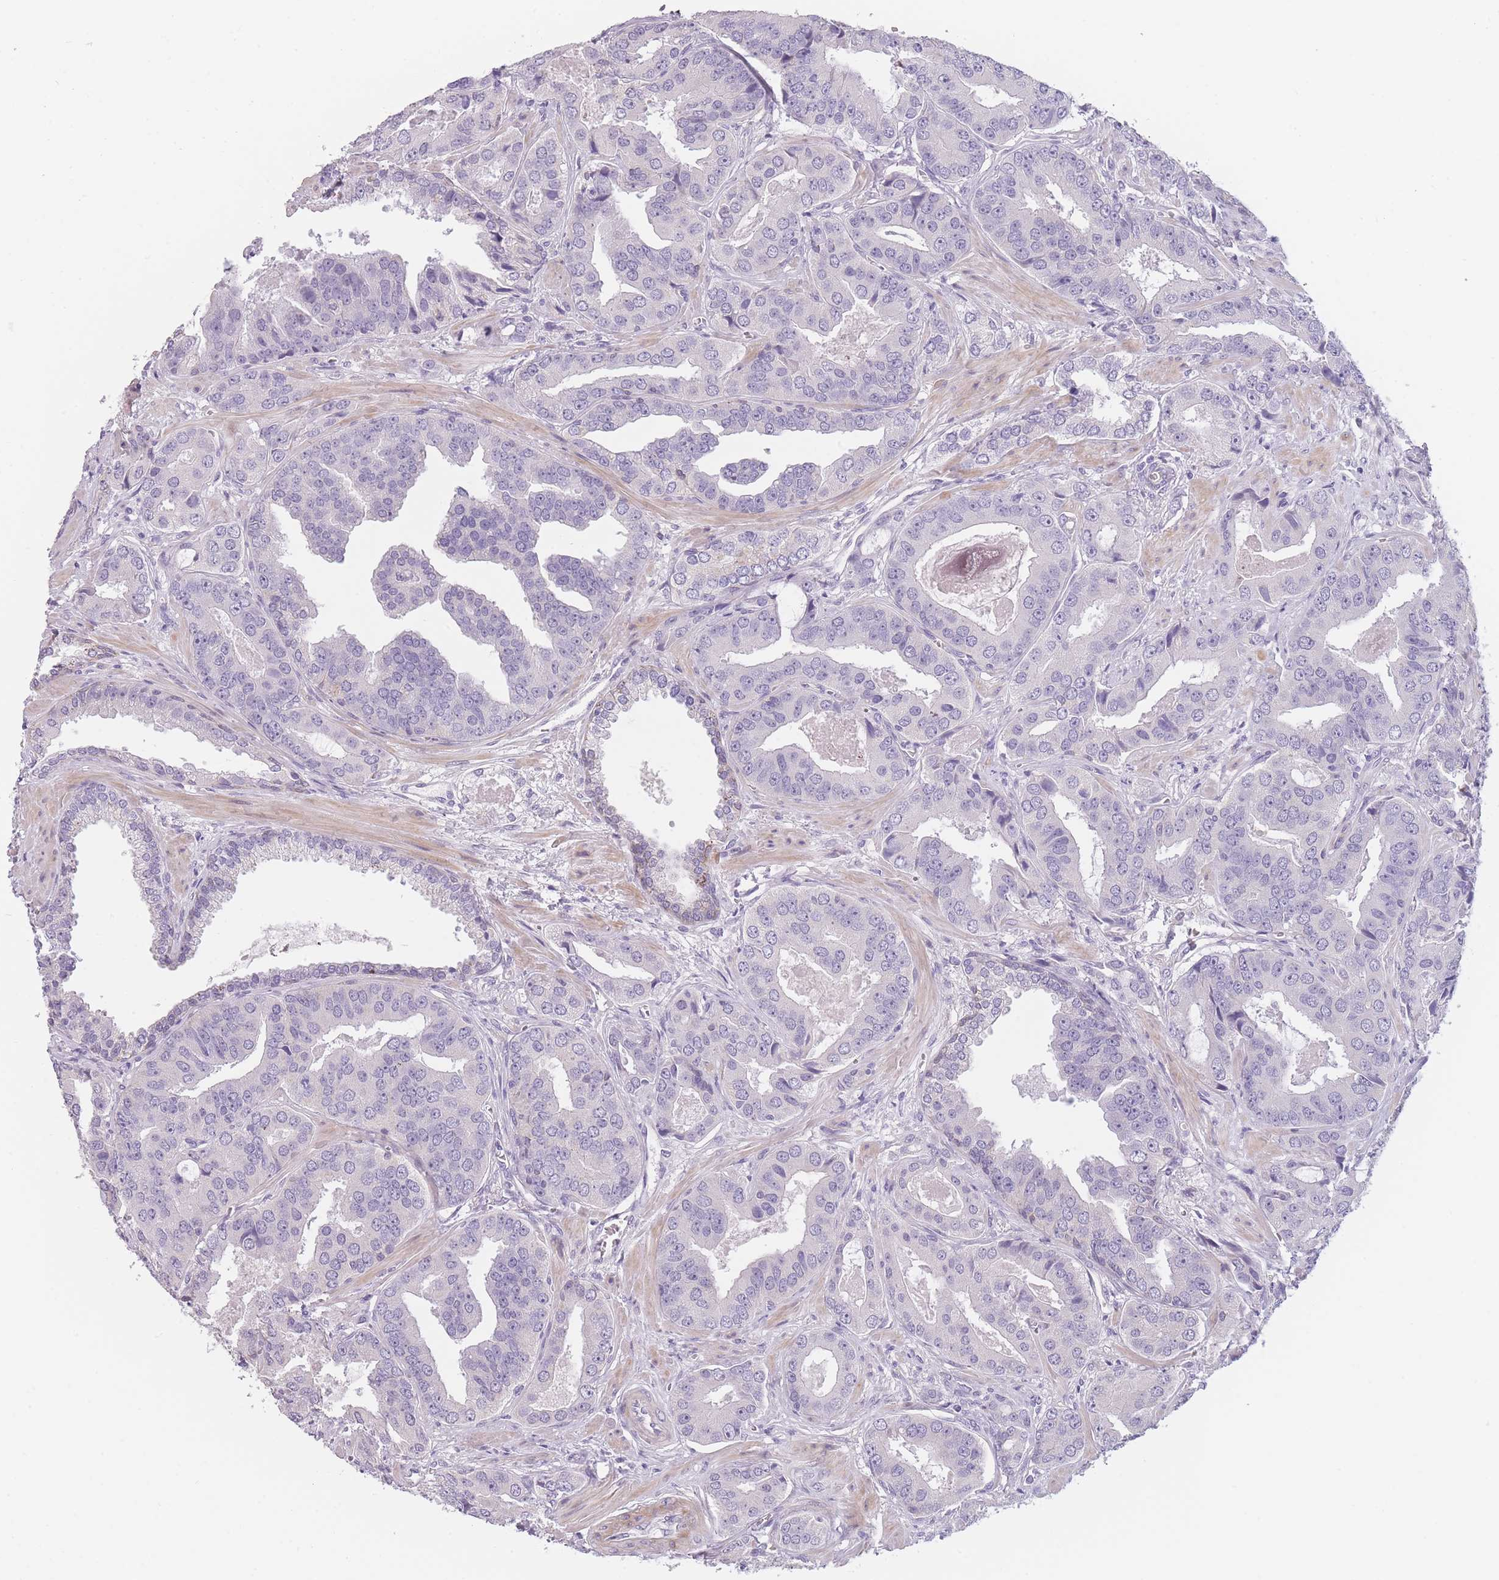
{"staining": {"intensity": "negative", "quantity": "none", "location": "none"}, "tissue": "prostate cancer", "cell_type": "Tumor cells", "image_type": "cancer", "snomed": [{"axis": "morphology", "description": "Adenocarcinoma, High grade"}, {"axis": "topography", "description": "Prostate"}], "caption": "Prostate cancer stained for a protein using immunohistochemistry displays no positivity tumor cells.", "gene": "TMEM236", "patient": {"sex": "male", "age": 71}}